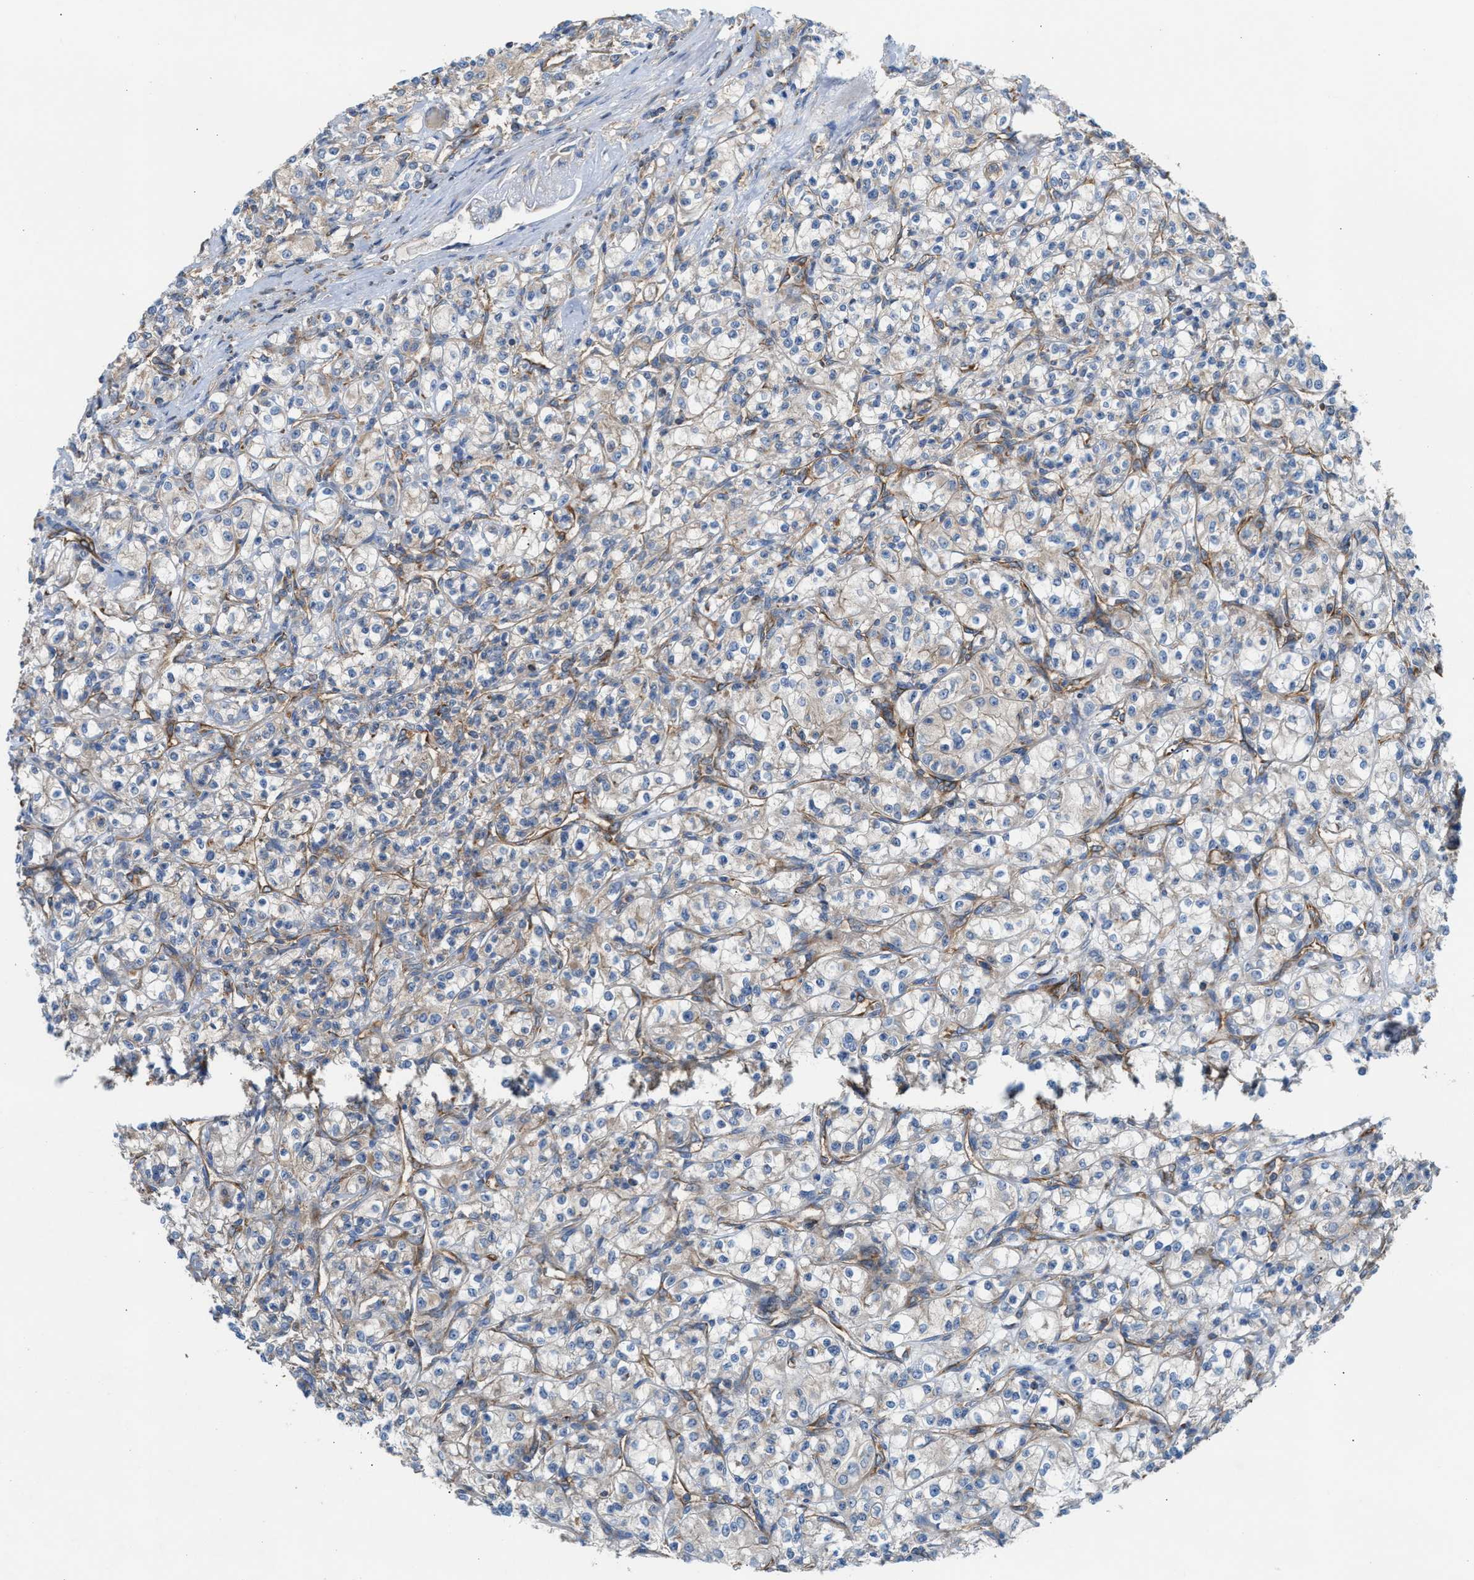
{"staining": {"intensity": "negative", "quantity": "none", "location": "none"}, "tissue": "renal cancer", "cell_type": "Tumor cells", "image_type": "cancer", "snomed": [{"axis": "morphology", "description": "Adenocarcinoma, NOS"}, {"axis": "topography", "description": "Kidney"}], "caption": "The histopathology image demonstrates no staining of tumor cells in renal cancer.", "gene": "TBC1D15", "patient": {"sex": "male", "age": 77}}